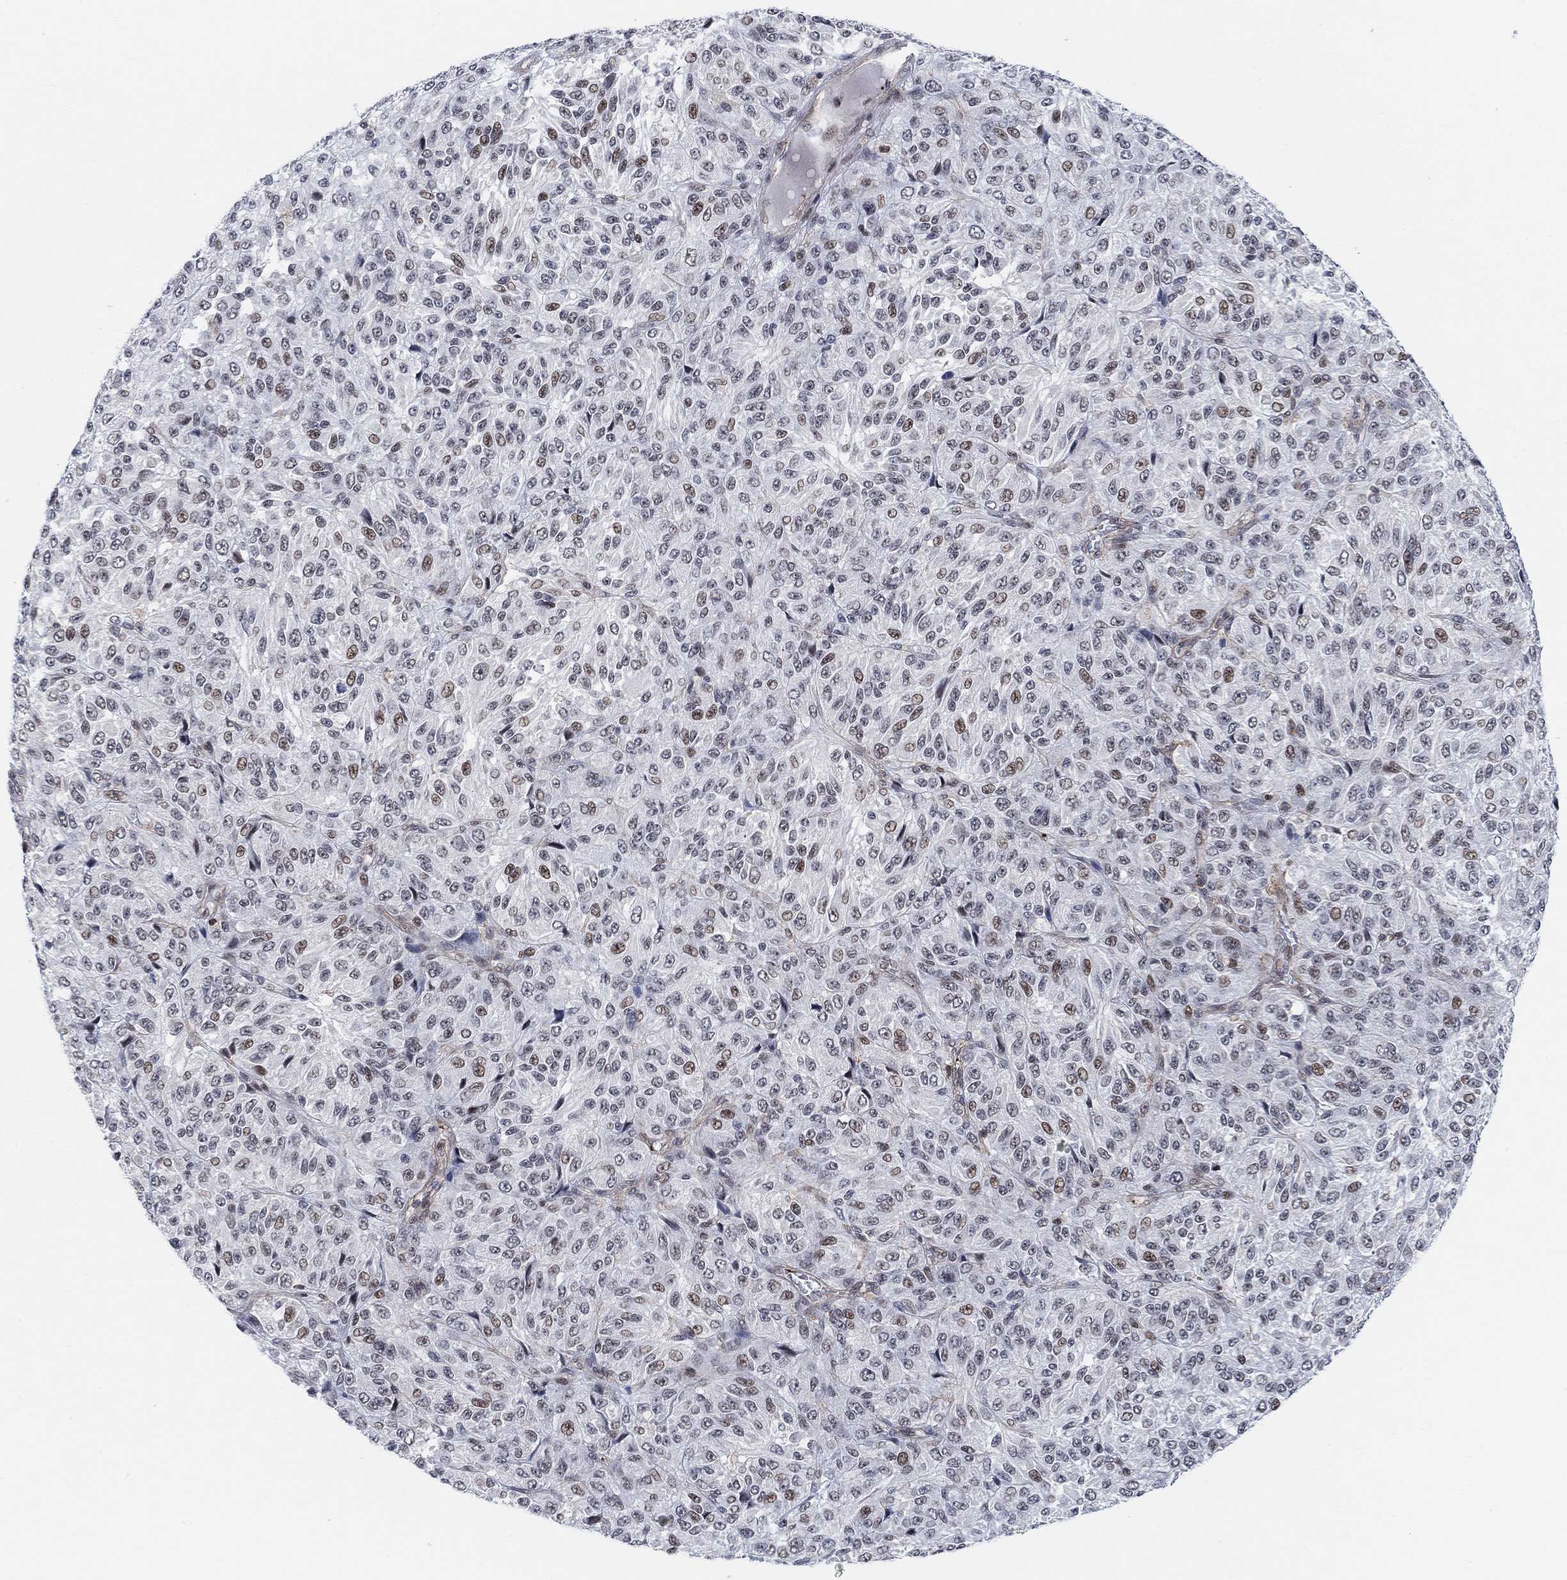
{"staining": {"intensity": "moderate", "quantity": "<25%", "location": "nuclear"}, "tissue": "melanoma", "cell_type": "Tumor cells", "image_type": "cancer", "snomed": [{"axis": "morphology", "description": "Malignant melanoma, Metastatic site"}, {"axis": "topography", "description": "Brain"}], "caption": "Immunohistochemical staining of human melanoma exhibits low levels of moderate nuclear expression in about <25% of tumor cells.", "gene": "PWWP2B", "patient": {"sex": "female", "age": 56}}